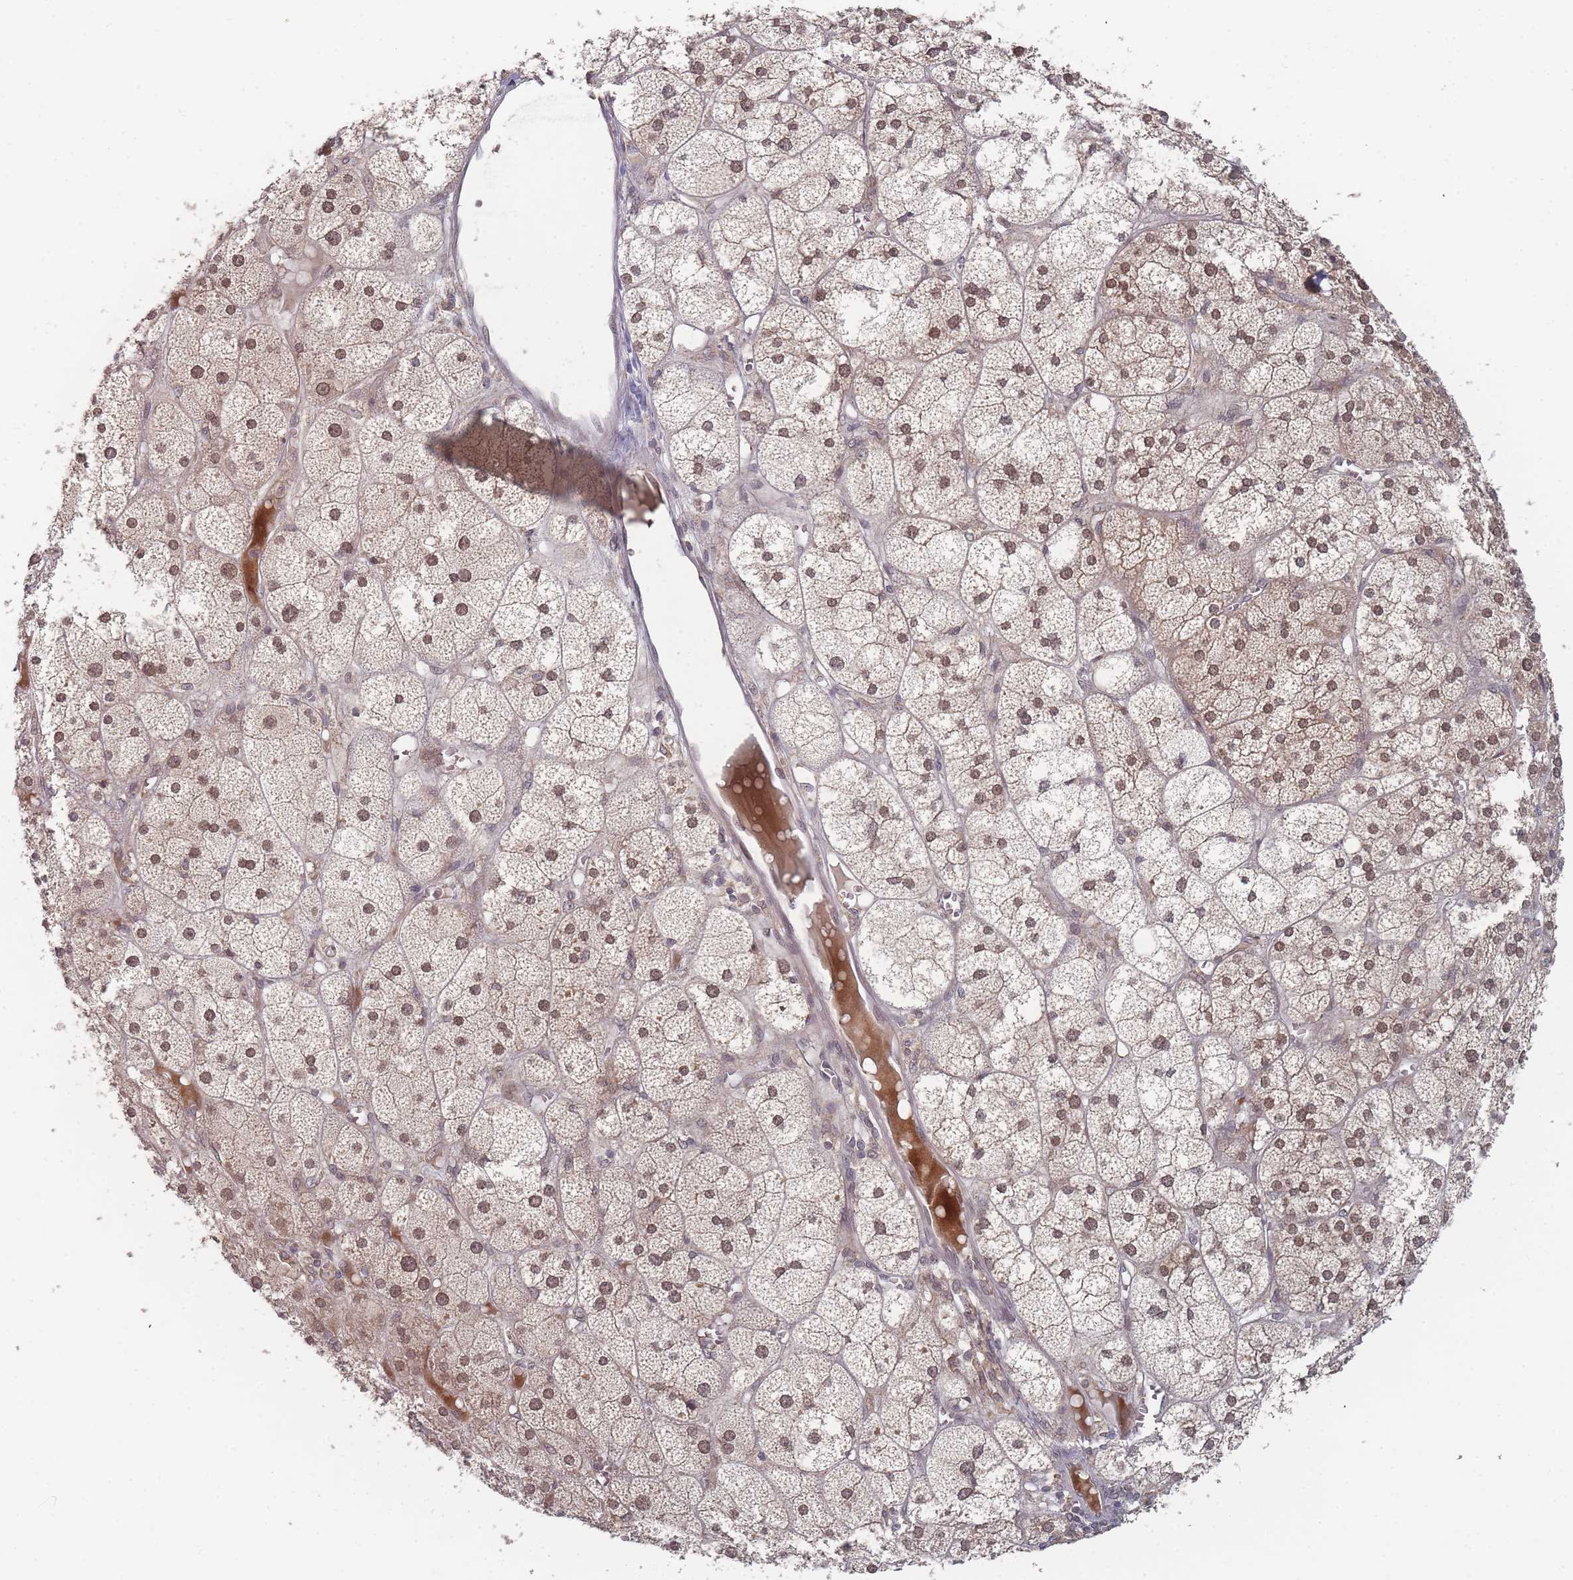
{"staining": {"intensity": "strong", "quantity": "25%-75%", "location": "cytoplasmic/membranous,nuclear"}, "tissue": "adrenal gland", "cell_type": "Glandular cells", "image_type": "normal", "snomed": [{"axis": "morphology", "description": "Normal tissue, NOS"}, {"axis": "topography", "description": "Adrenal gland"}], "caption": "Immunohistochemistry (IHC) image of normal adrenal gland: human adrenal gland stained using immunohistochemistry (IHC) shows high levels of strong protein expression localized specifically in the cytoplasmic/membranous,nuclear of glandular cells, appearing as a cytoplasmic/membranous,nuclear brown color.", "gene": "TBC1D25", "patient": {"sex": "female", "age": 61}}